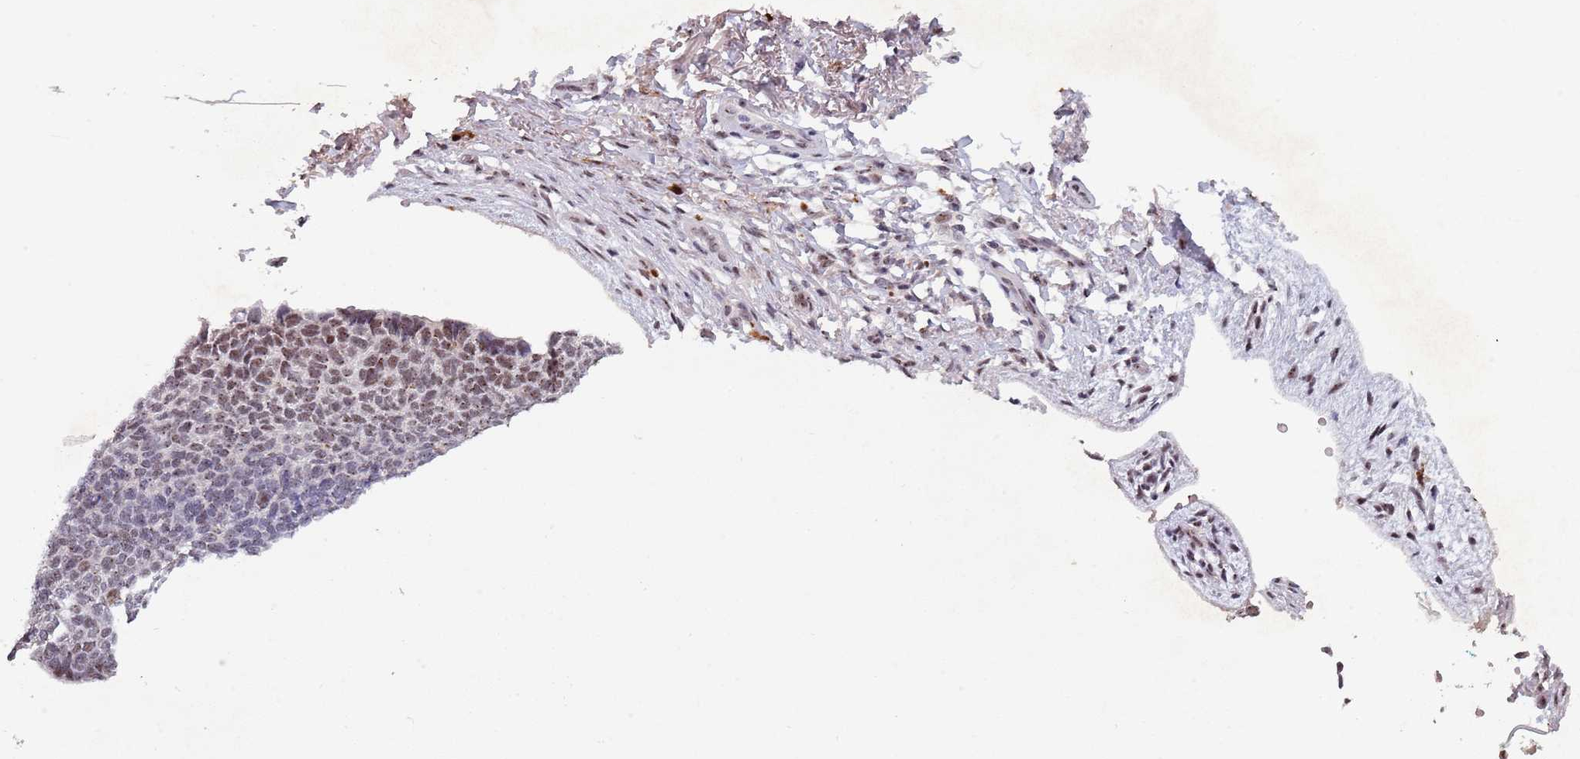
{"staining": {"intensity": "moderate", "quantity": ">75%", "location": "cytoplasmic/membranous,nuclear"}, "tissue": "skin cancer", "cell_type": "Tumor cells", "image_type": "cancer", "snomed": [{"axis": "morphology", "description": "Basal cell carcinoma"}, {"axis": "topography", "description": "Skin"}], "caption": "Tumor cells demonstrate medium levels of moderate cytoplasmic/membranous and nuclear expression in approximately >75% of cells in skin cancer.", "gene": "CIZ1", "patient": {"sex": "female", "age": 84}}